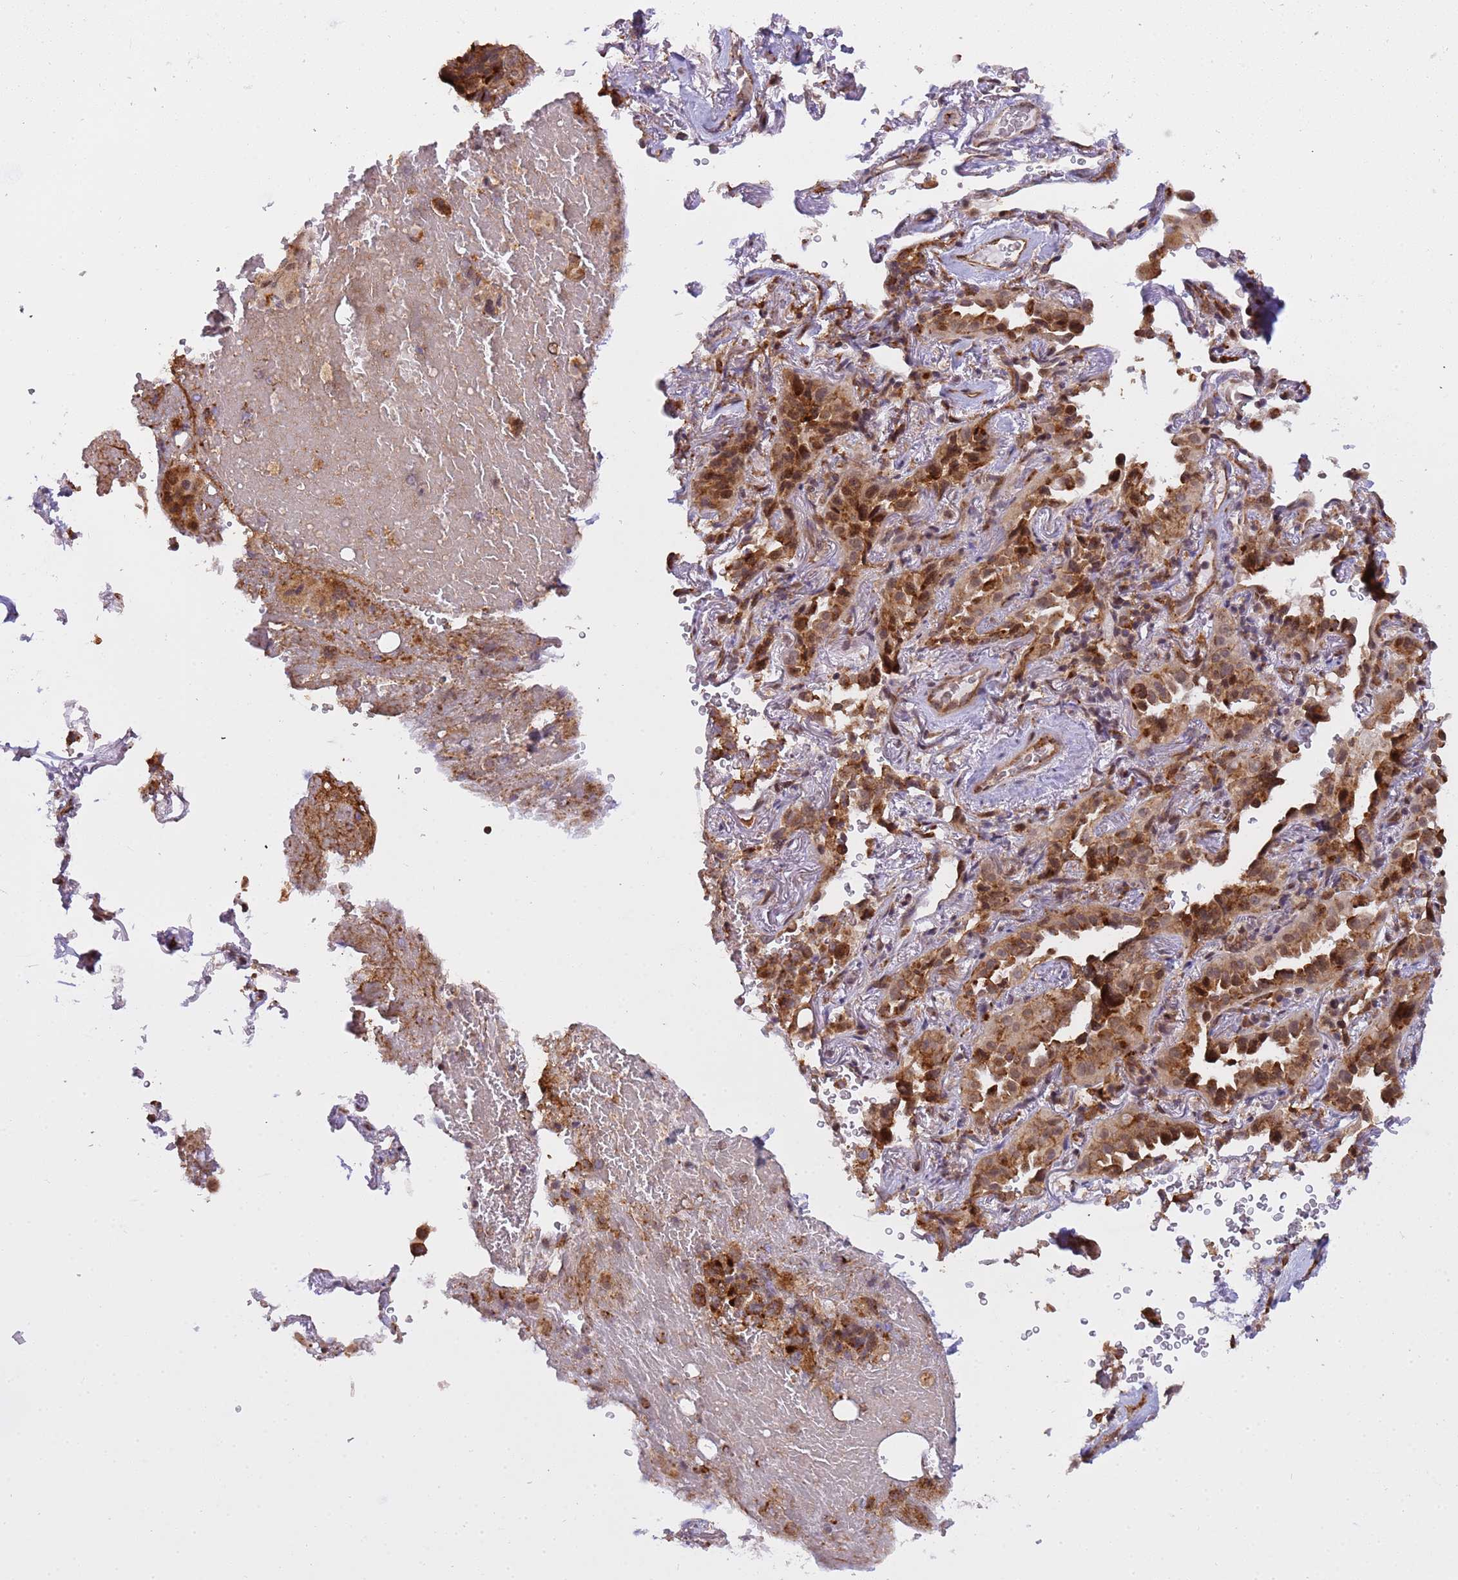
{"staining": {"intensity": "strong", "quantity": ">75%", "location": "cytoplasmic/membranous,nuclear"}, "tissue": "lung cancer", "cell_type": "Tumor cells", "image_type": "cancer", "snomed": [{"axis": "morphology", "description": "Adenocarcinoma, NOS"}, {"axis": "topography", "description": "Lung"}], "caption": "This is a micrograph of immunohistochemistry staining of lung cancer, which shows strong staining in the cytoplasmic/membranous and nuclear of tumor cells.", "gene": "EMC2", "patient": {"sex": "female", "age": 69}}